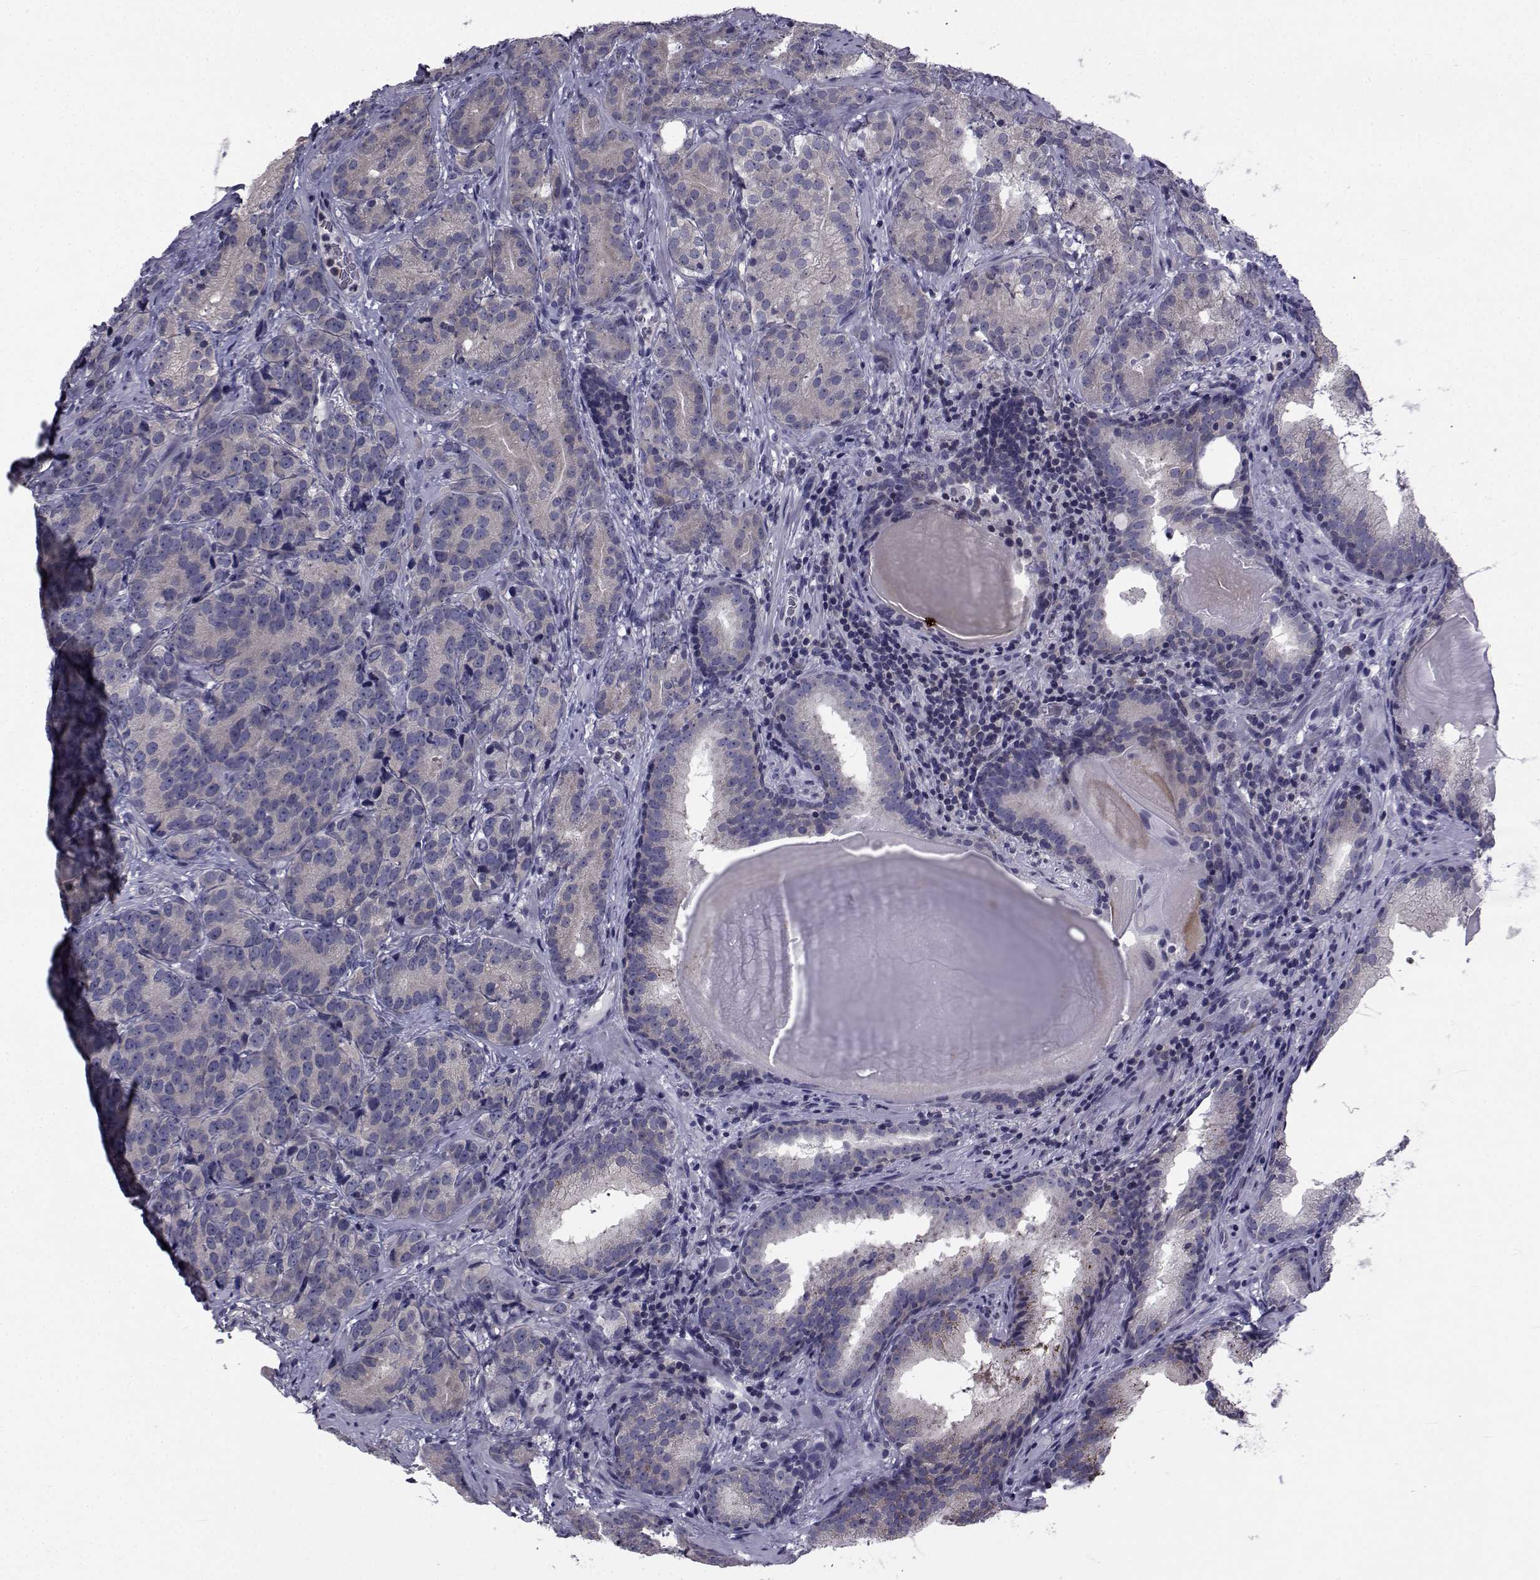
{"staining": {"intensity": "negative", "quantity": "none", "location": "none"}, "tissue": "prostate cancer", "cell_type": "Tumor cells", "image_type": "cancer", "snomed": [{"axis": "morphology", "description": "Adenocarcinoma, NOS"}, {"axis": "topography", "description": "Prostate"}], "caption": "Immunohistochemical staining of prostate adenocarcinoma demonstrates no significant expression in tumor cells.", "gene": "SLC30A10", "patient": {"sex": "male", "age": 71}}